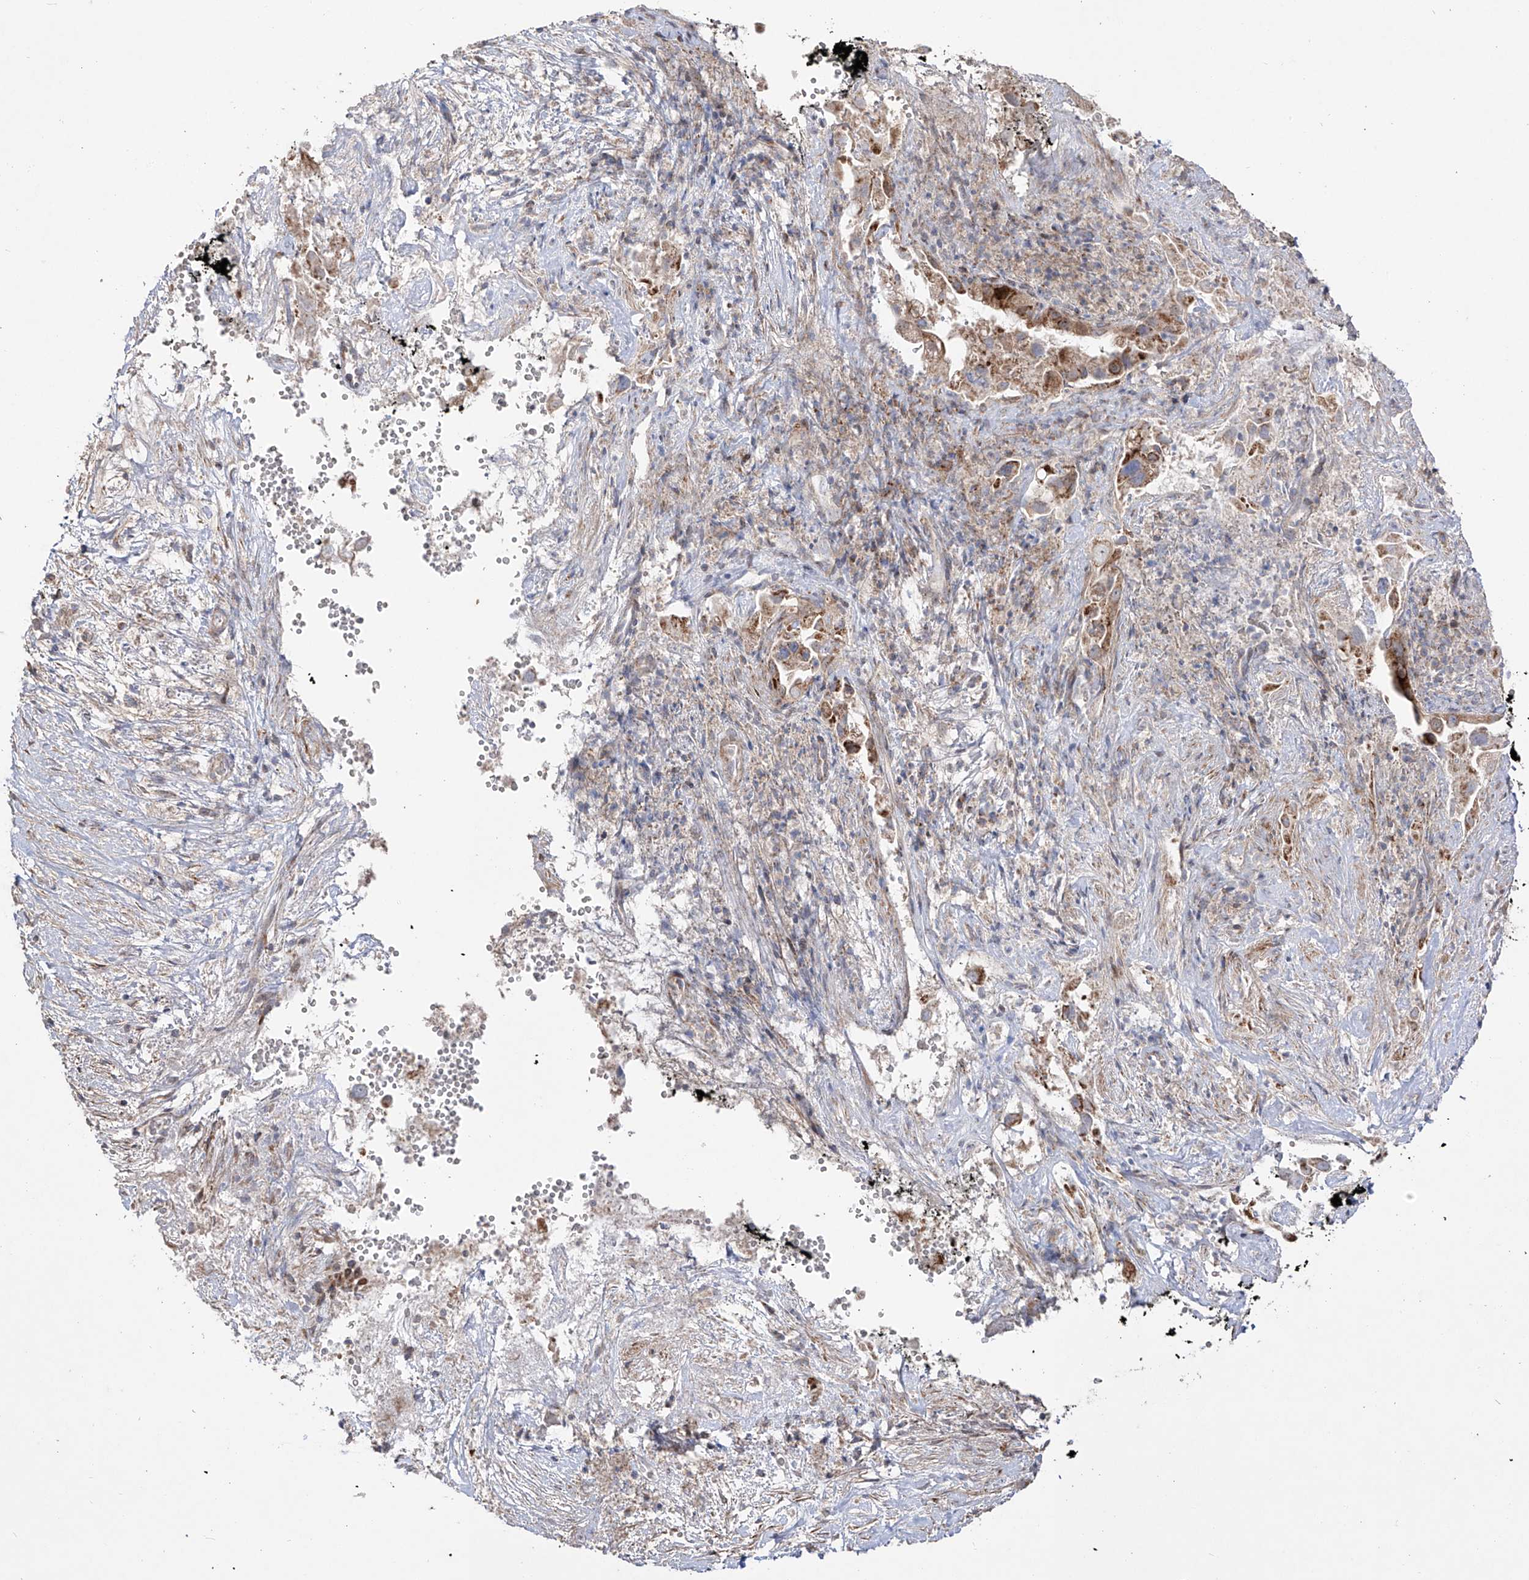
{"staining": {"intensity": "weak", "quantity": "25%-75%", "location": "cytoplasmic/membranous"}, "tissue": "pancreatic cancer", "cell_type": "Tumor cells", "image_type": "cancer", "snomed": [{"axis": "morphology", "description": "Inflammation, NOS"}, {"axis": "morphology", "description": "Adenocarcinoma, NOS"}, {"axis": "topography", "description": "Pancreas"}], "caption": "Tumor cells reveal low levels of weak cytoplasmic/membranous positivity in about 25%-75% of cells in pancreatic cancer (adenocarcinoma).", "gene": "YKT6", "patient": {"sex": "female", "age": 56}}